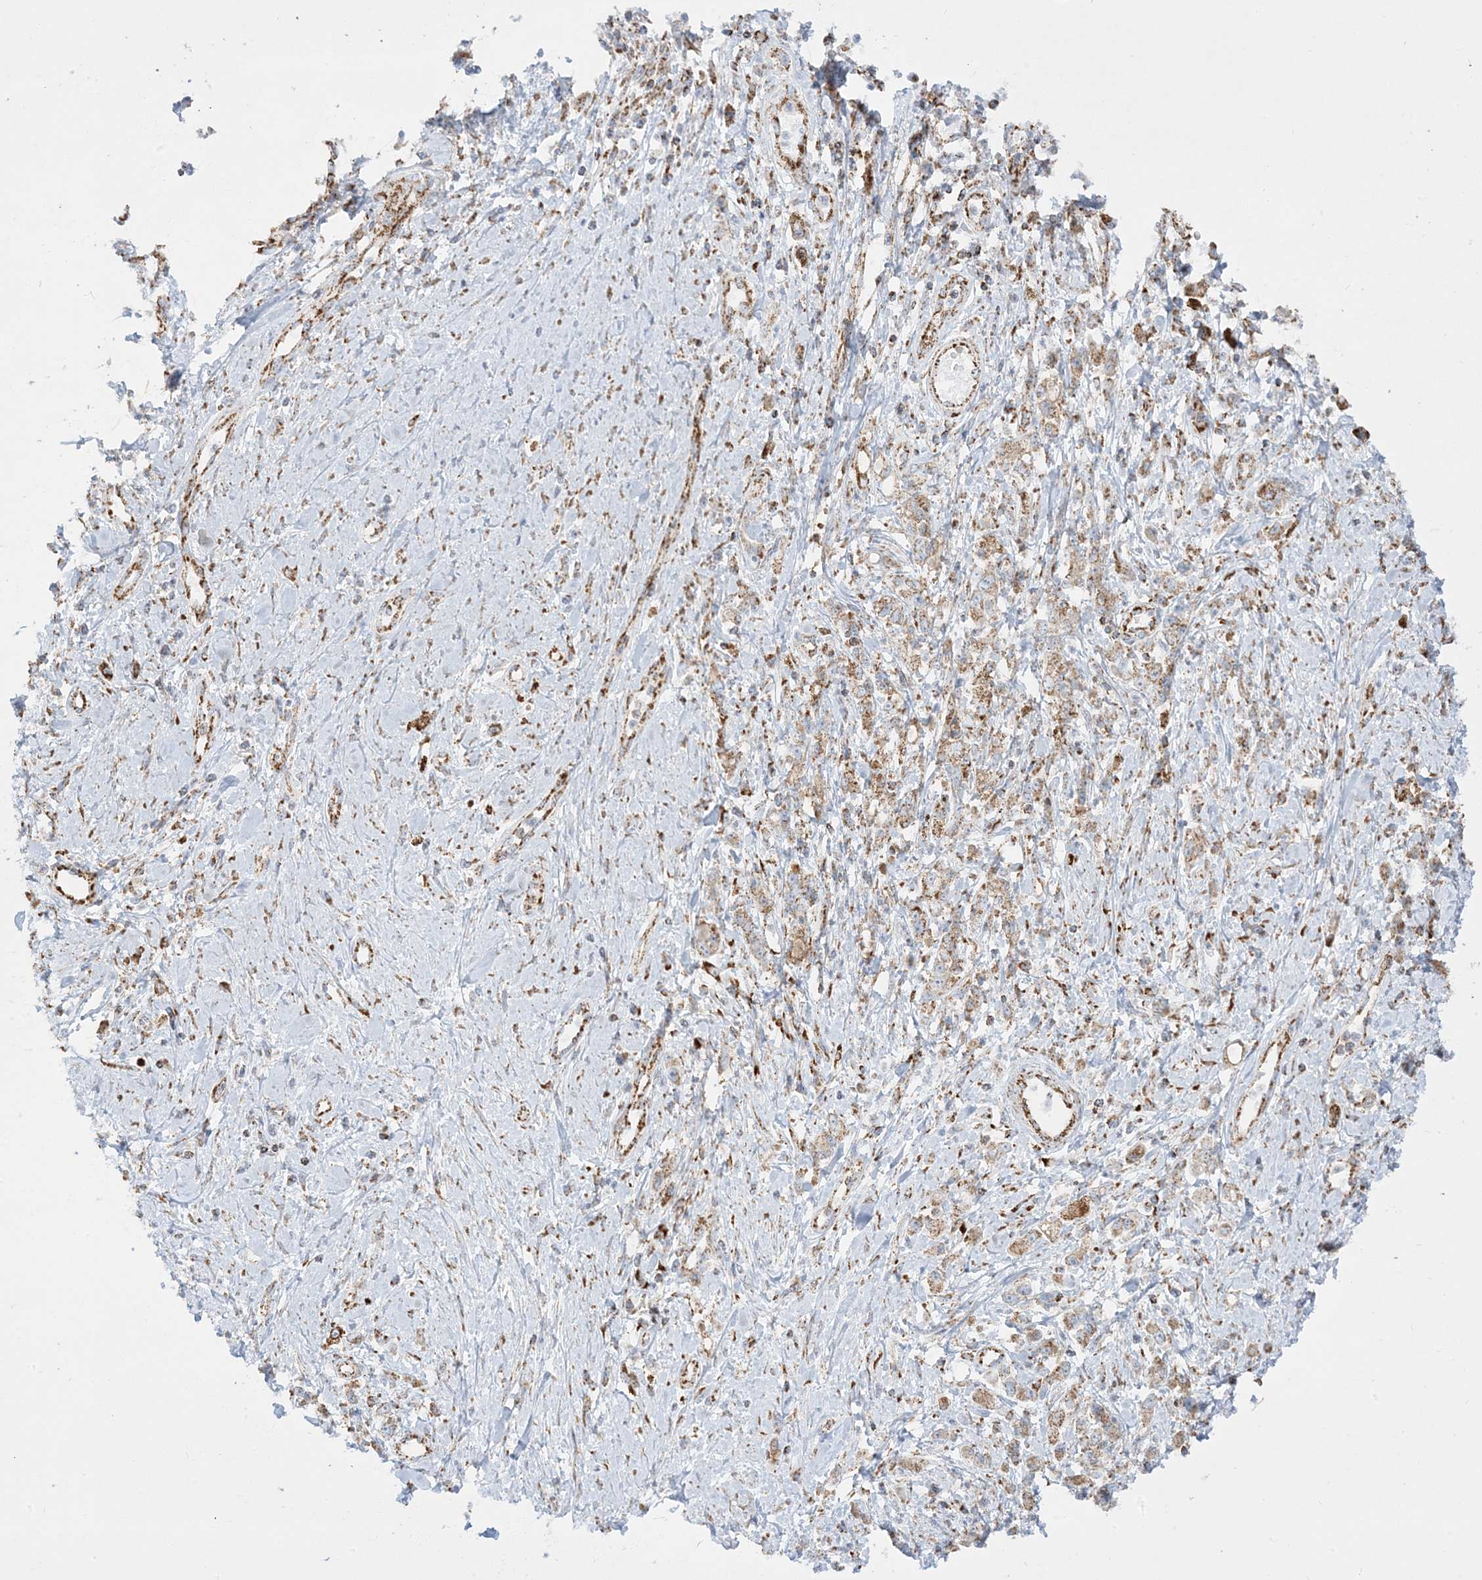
{"staining": {"intensity": "moderate", "quantity": ">75%", "location": "cytoplasmic/membranous"}, "tissue": "stomach cancer", "cell_type": "Tumor cells", "image_type": "cancer", "snomed": [{"axis": "morphology", "description": "Adenocarcinoma, NOS"}, {"axis": "topography", "description": "Stomach"}], "caption": "Moderate cytoplasmic/membranous protein positivity is present in approximately >75% of tumor cells in stomach adenocarcinoma.", "gene": "MRPS36", "patient": {"sex": "female", "age": 76}}